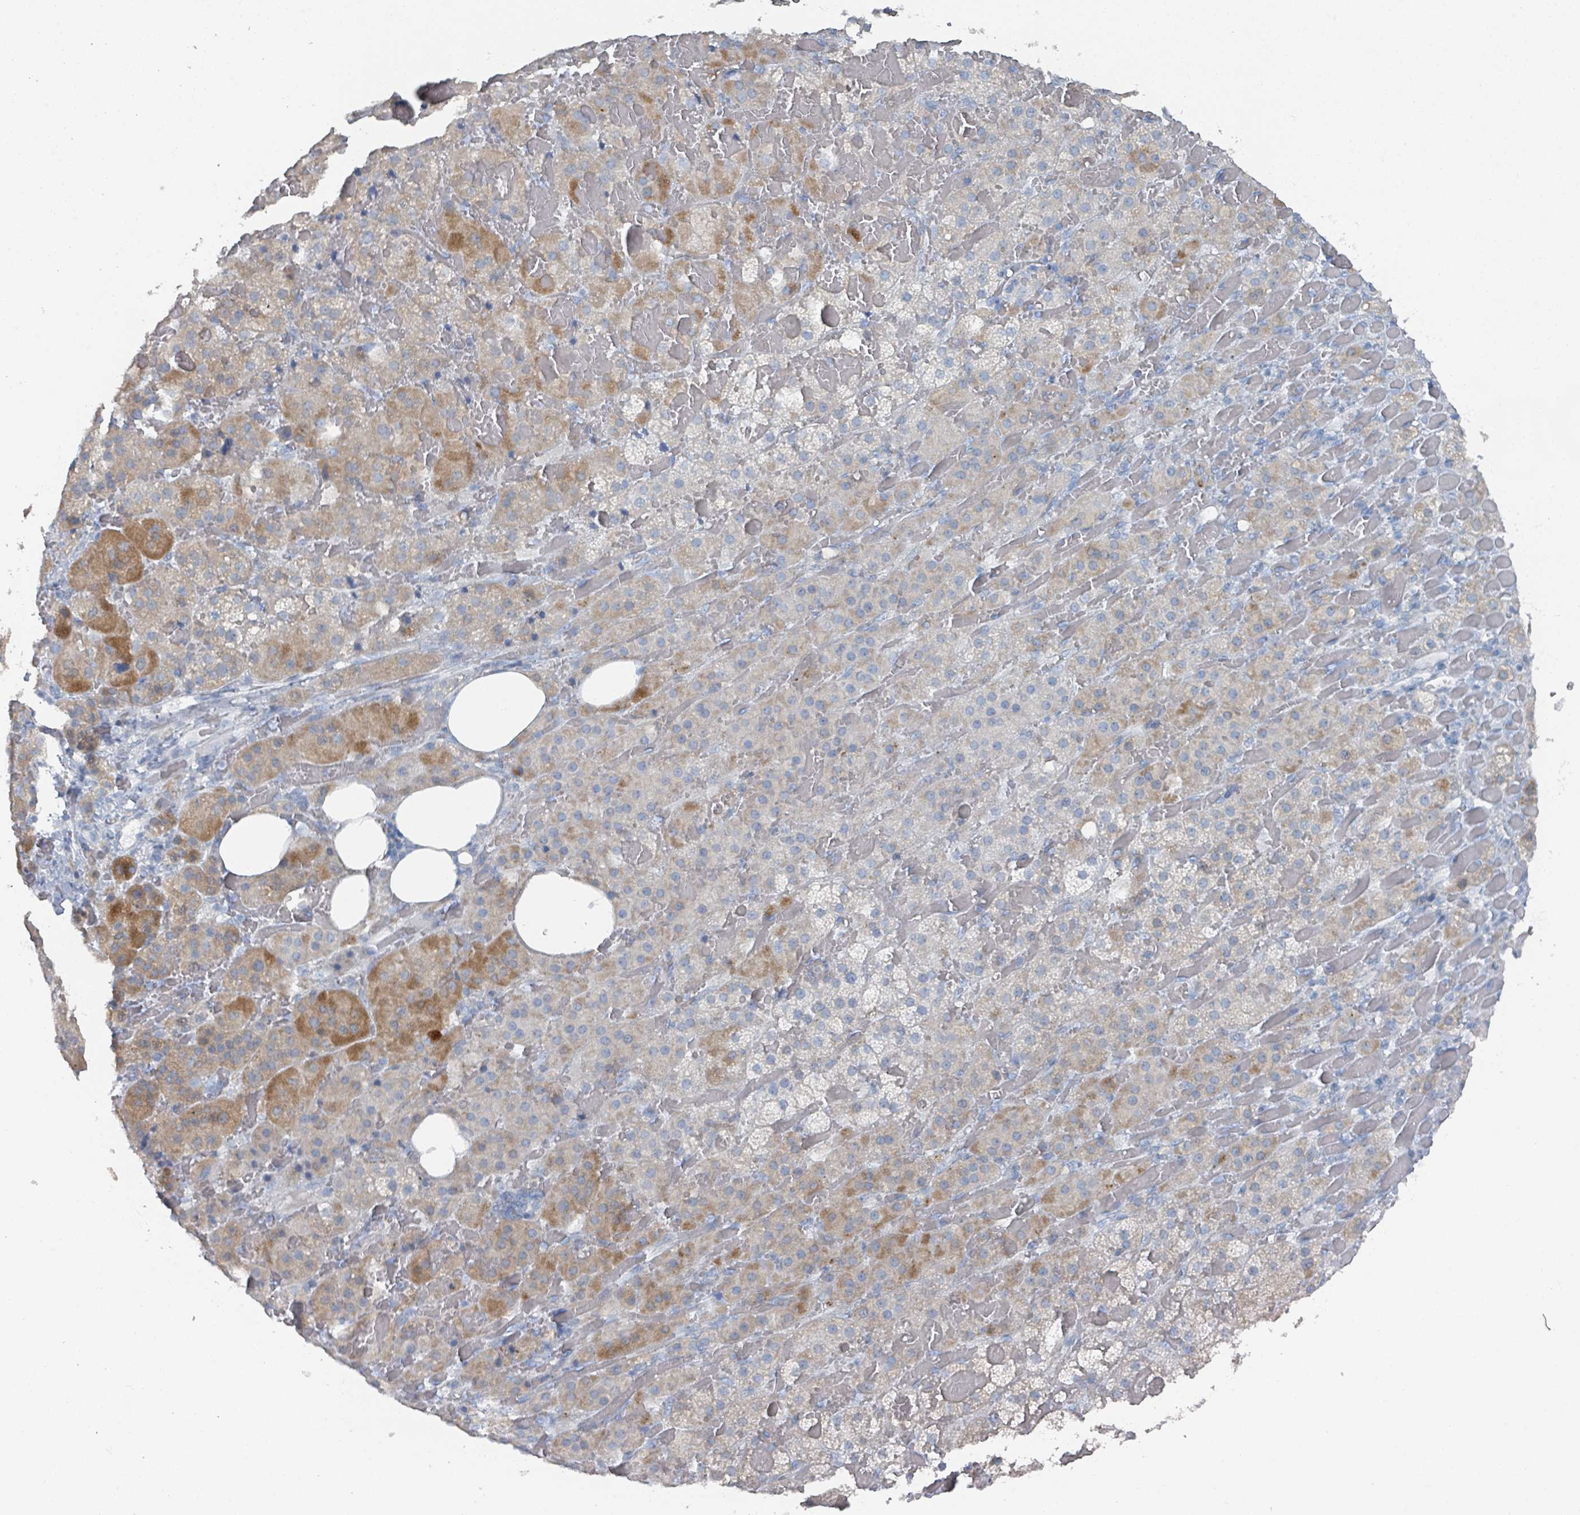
{"staining": {"intensity": "moderate", "quantity": "<25%", "location": "cytoplasmic/membranous"}, "tissue": "adrenal gland", "cell_type": "Glandular cells", "image_type": "normal", "snomed": [{"axis": "morphology", "description": "Normal tissue, NOS"}, {"axis": "topography", "description": "Adrenal gland"}], "caption": "Human adrenal gland stained for a protein (brown) exhibits moderate cytoplasmic/membranous positive expression in about <25% of glandular cells.", "gene": "GAMT", "patient": {"sex": "female", "age": 59}}